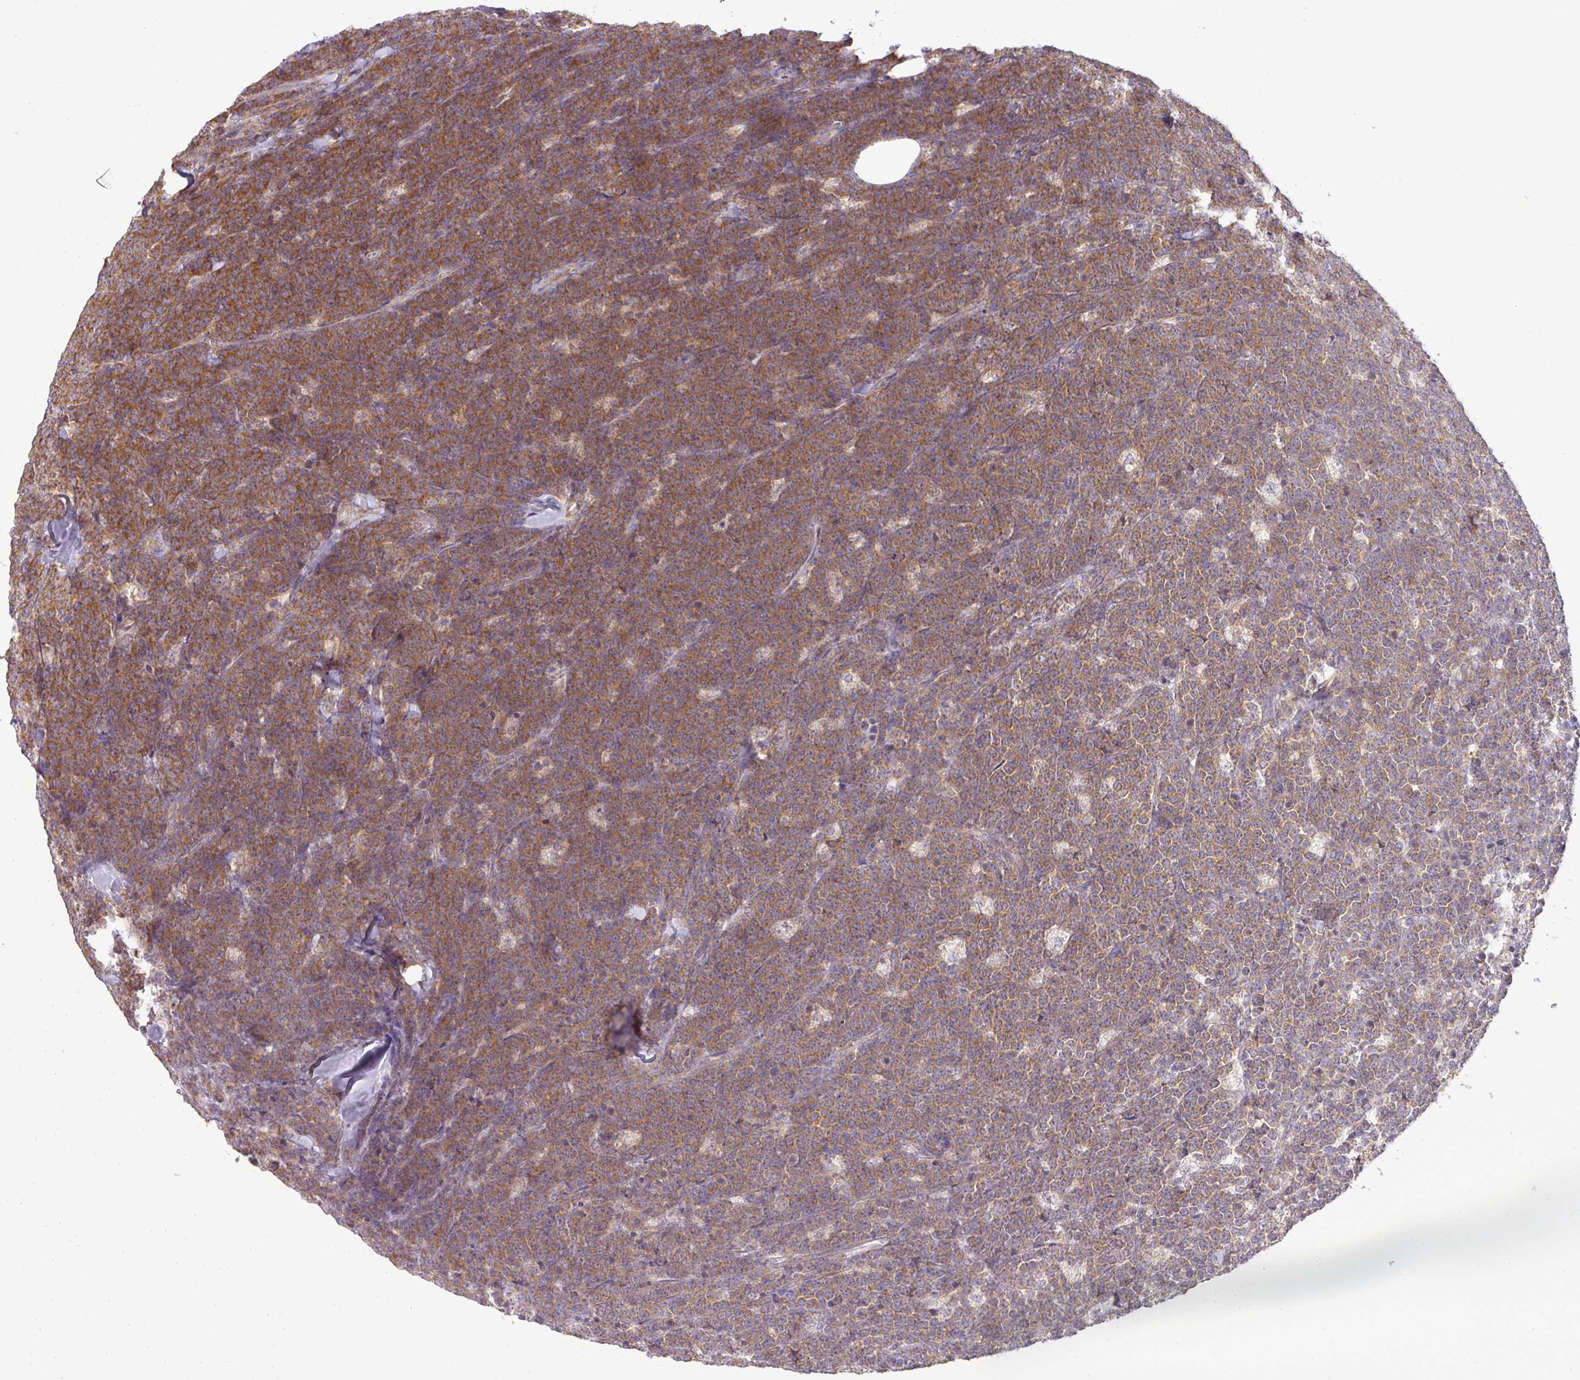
{"staining": {"intensity": "moderate", "quantity": ">75%", "location": "cytoplasmic/membranous"}, "tissue": "lymphoma", "cell_type": "Tumor cells", "image_type": "cancer", "snomed": [{"axis": "morphology", "description": "Malignant lymphoma, non-Hodgkin's type, High grade"}, {"axis": "topography", "description": "Small intestine"}], "caption": "Moderate cytoplasmic/membranous positivity is identified in about >75% of tumor cells in lymphoma. (DAB (3,3'-diaminobenzidine) IHC with brightfield microscopy, high magnification).", "gene": "ZNF211", "patient": {"sex": "male", "age": 8}}